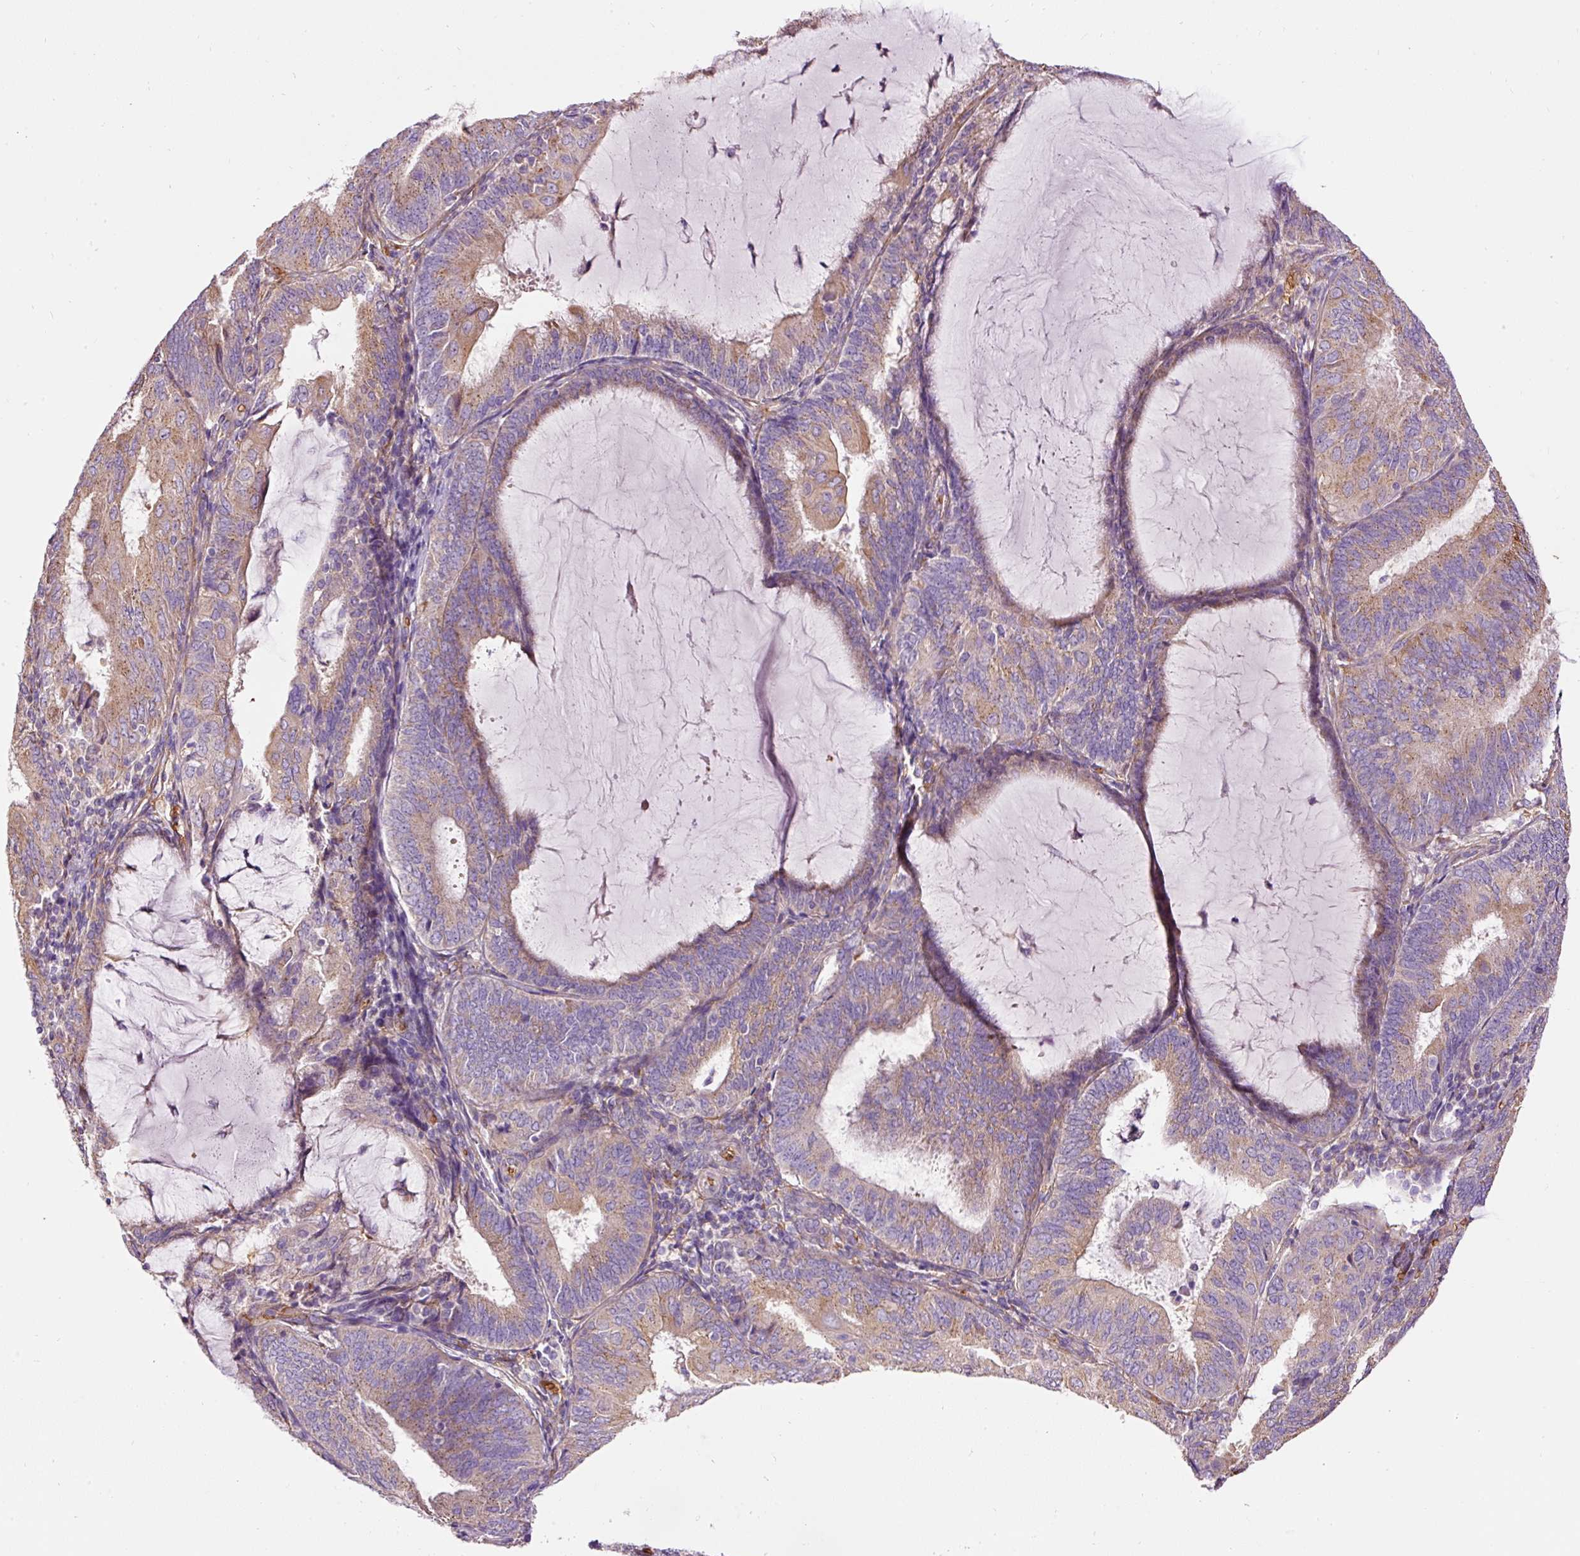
{"staining": {"intensity": "moderate", "quantity": ">75%", "location": "cytoplasmic/membranous"}, "tissue": "endometrial cancer", "cell_type": "Tumor cells", "image_type": "cancer", "snomed": [{"axis": "morphology", "description": "Adenocarcinoma, NOS"}, {"axis": "topography", "description": "Endometrium"}], "caption": "A brown stain labels moderate cytoplasmic/membranous staining of a protein in endometrial cancer tumor cells. (Stains: DAB (3,3'-diaminobenzidine) in brown, nuclei in blue, Microscopy: brightfield microscopy at high magnification).", "gene": "PRRC2A", "patient": {"sex": "female", "age": 81}}